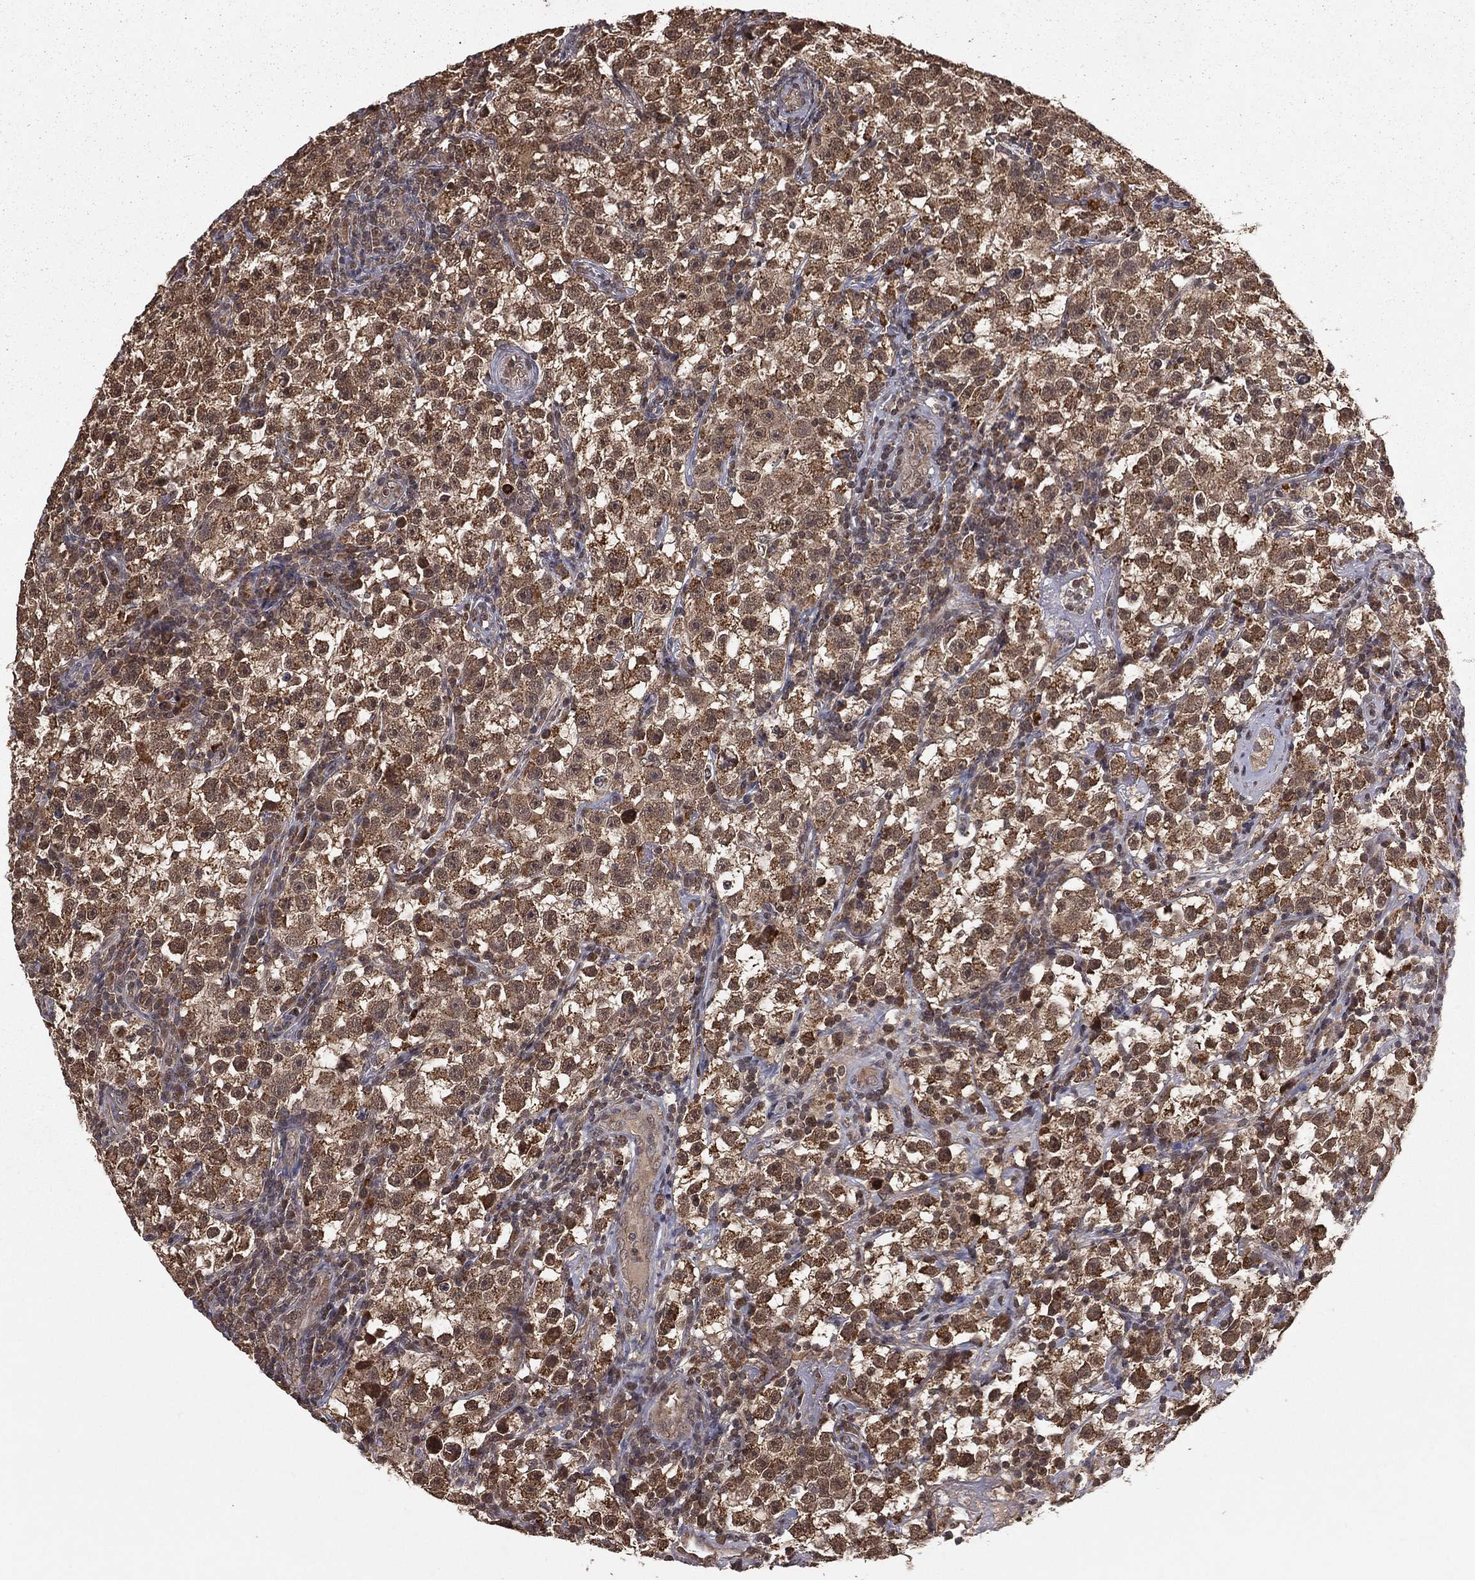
{"staining": {"intensity": "moderate", "quantity": ">75%", "location": "cytoplasmic/membranous"}, "tissue": "testis cancer", "cell_type": "Tumor cells", "image_type": "cancer", "snomed": [{"axis": "morphology", "description": "Seminoma, NOS"}, {"axis": "topography", "description": "Testis"}], "caption": "Moderate cytoplasmic/membranous staining for a protein is identified in approximately >75% of tumor cells of seminoma (testis) using IHC.", "gene": "ZDHHC15", "patient": {"sex": "male", "age": 22}}